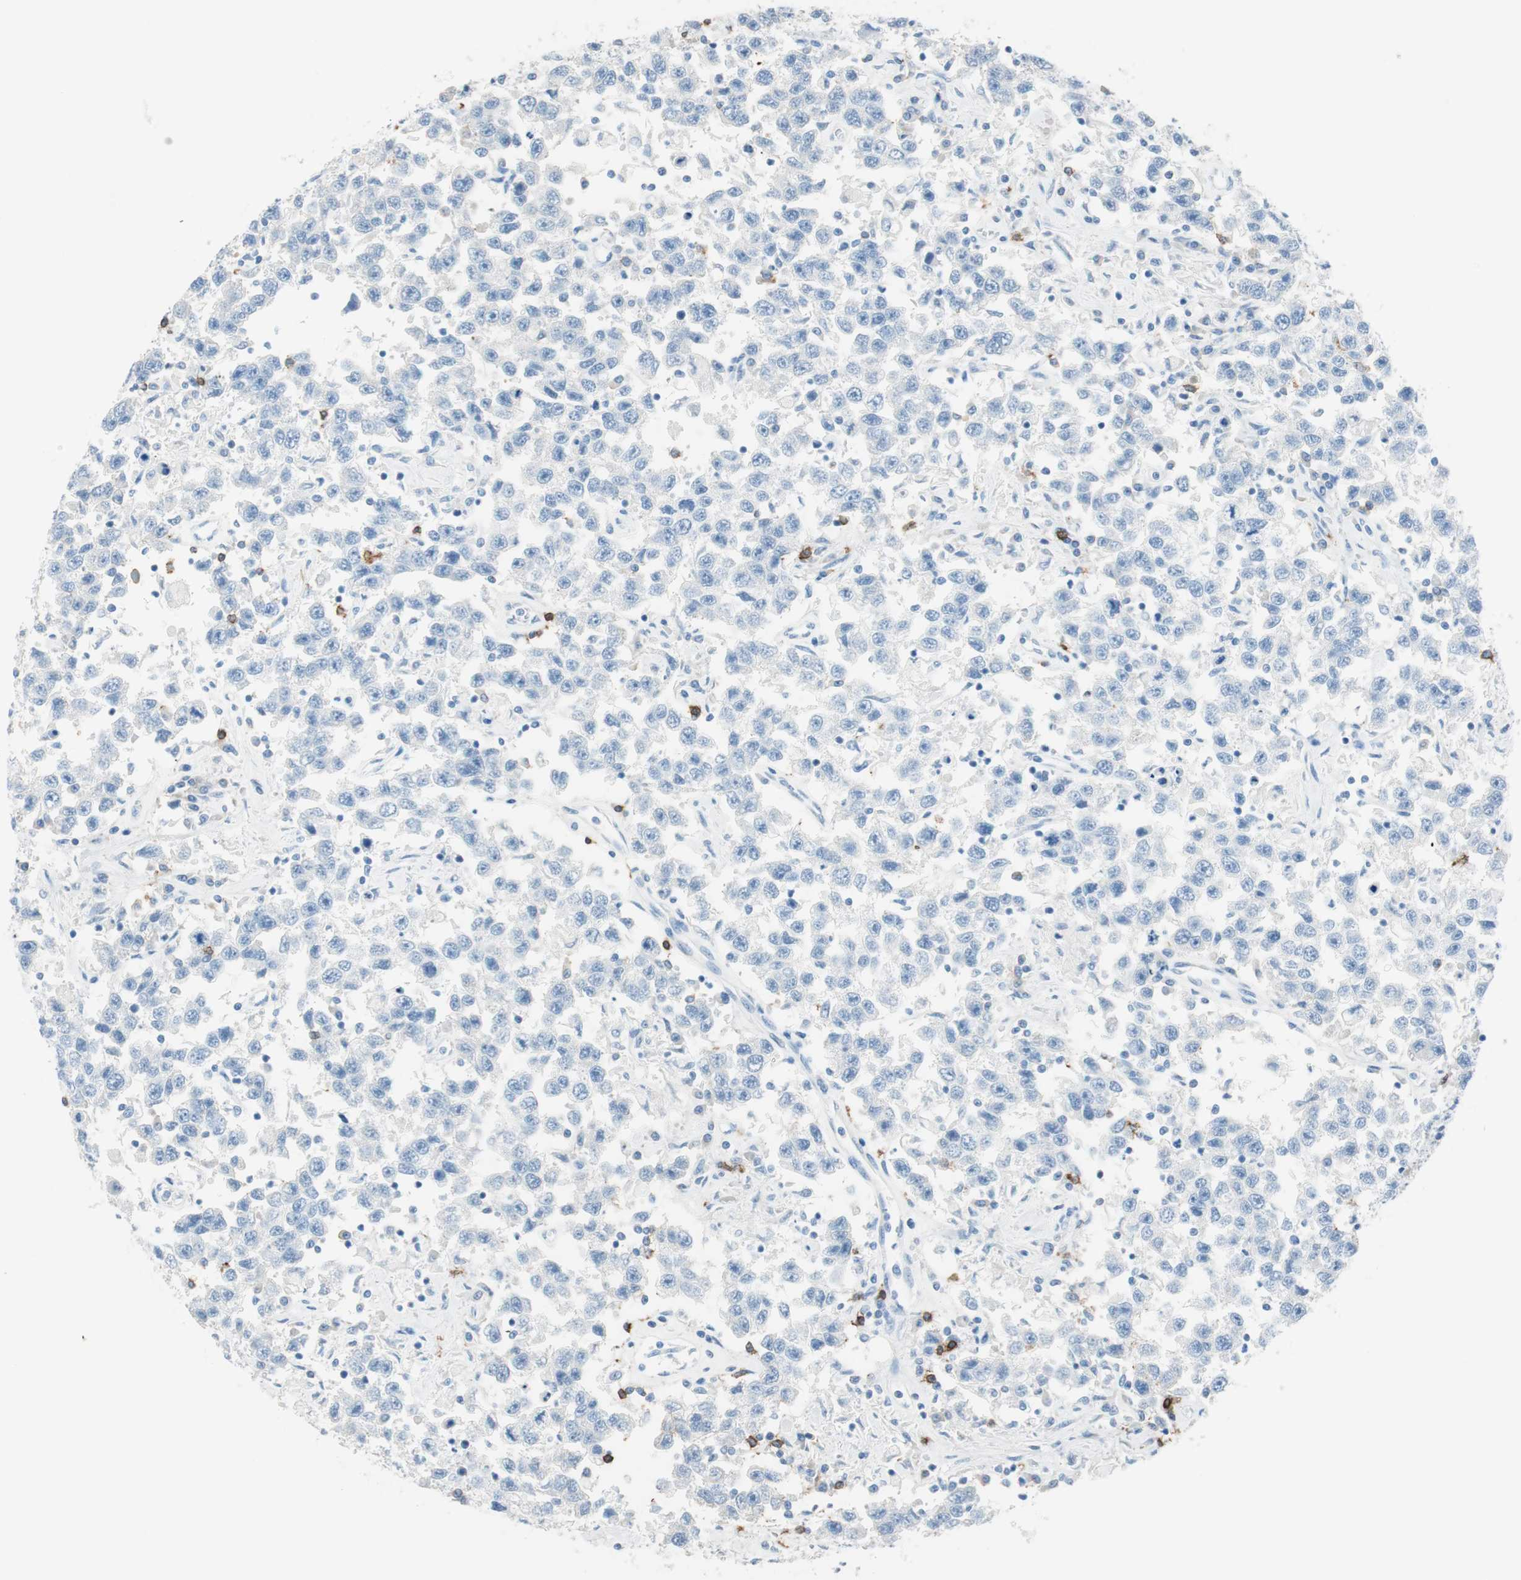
{"staining": {"intensity": "negative", "quantity": "none", "location": "none"}, "tissue": "testis cancer", "cell_type": "Tumor cells", "image_type": "cancer", "snomed": [{"axis": "morphology", "description": "Seminoma, NOS"}, {"axis": "topography", "description": "Testis"}], "caption": "IHC image of neoplastic tissue: human seminoma (testis) stained with DAB exhibits no significant protein expression in tumor cells. (DAB (3,3'-diaminobenzidine) immunohistochemistry (IHC) visualized using brightfield microscopy, high magnification).", "gene": "TNFRSF13C", "patient": {"sex": "male", "age": 41}}